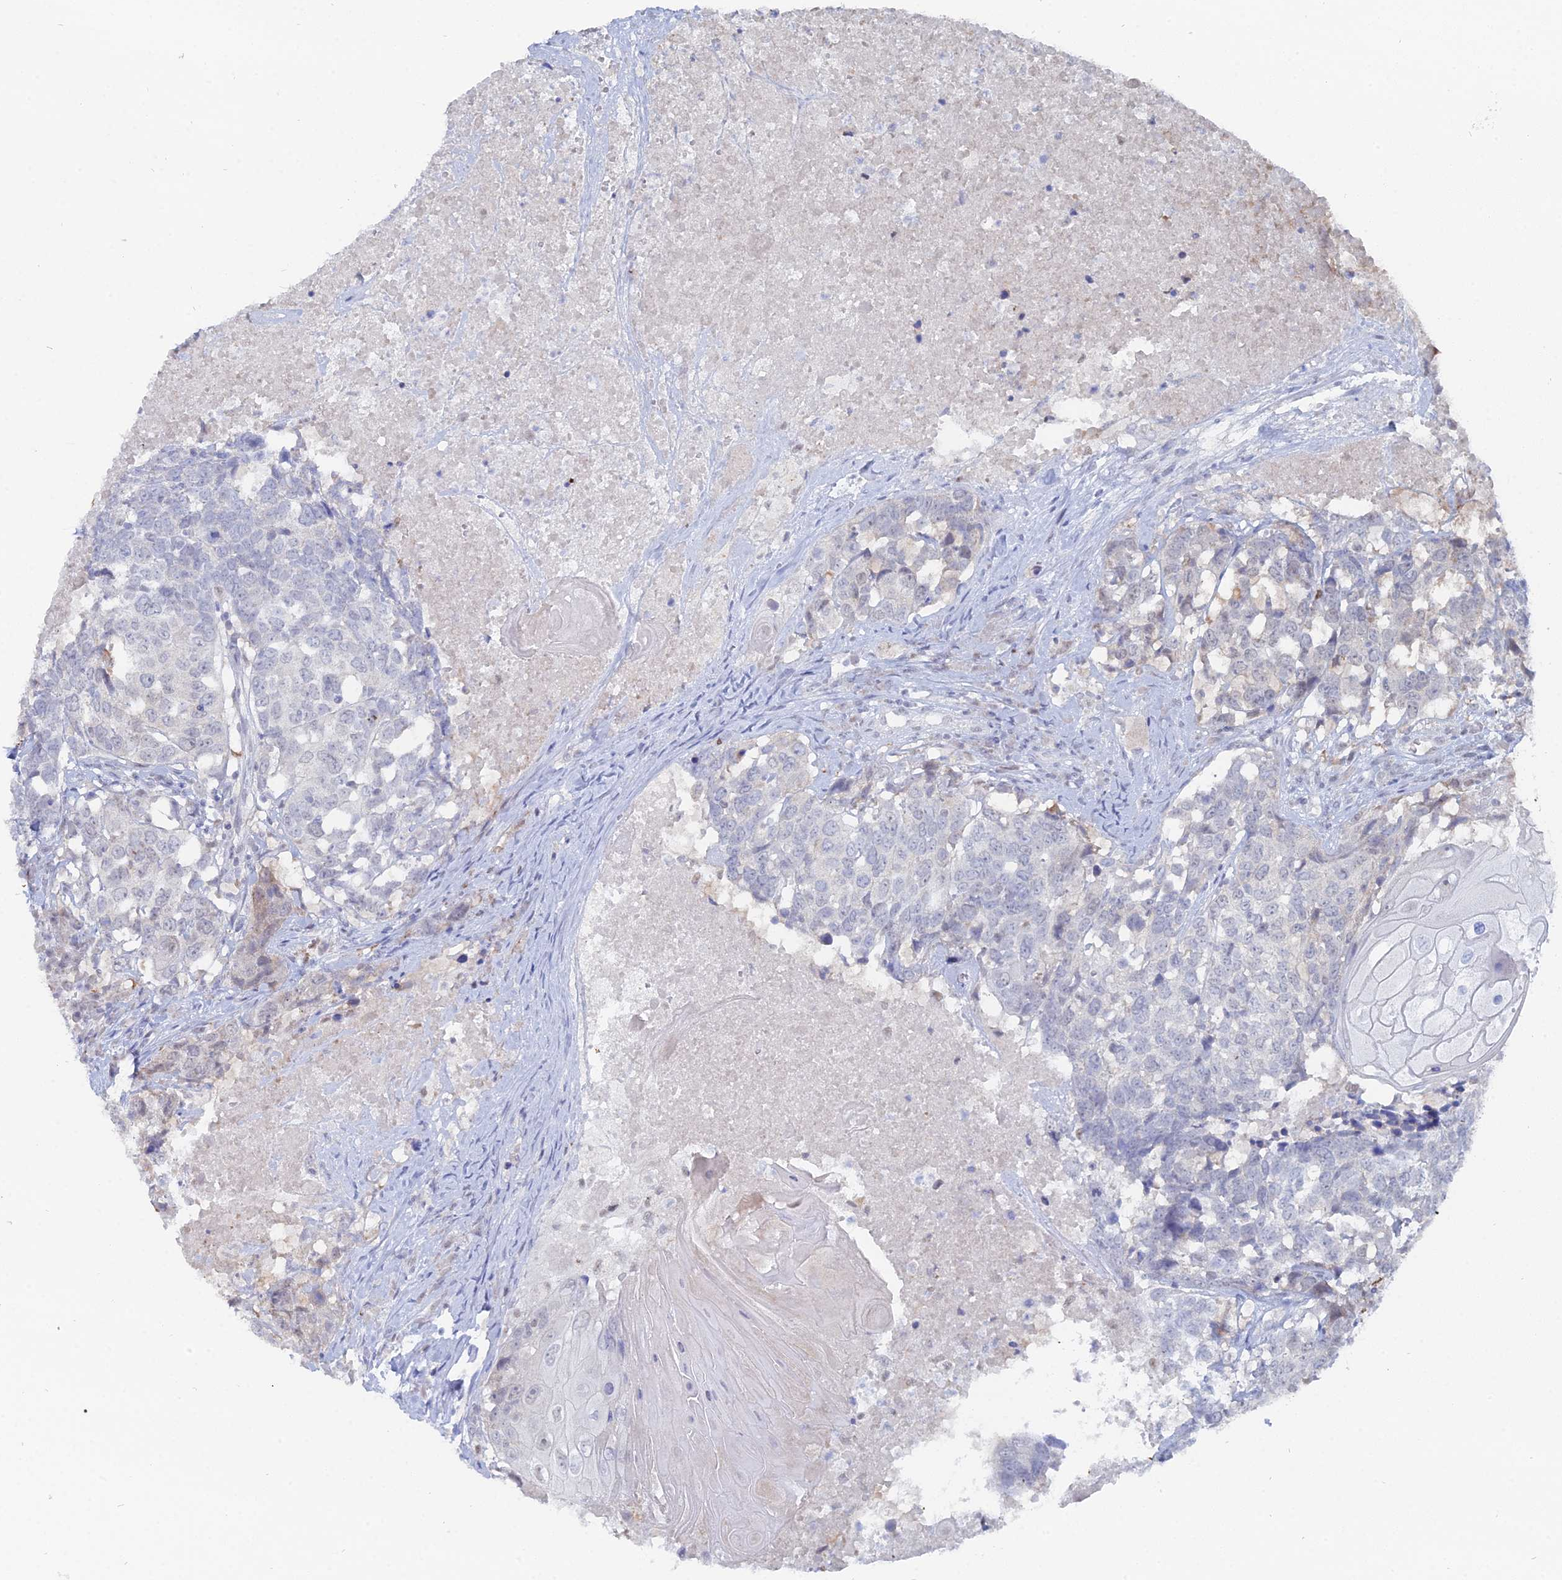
{"staining": {"intensity": "negative", "quantity": "none", "location": "none"}, "tissue": "head and neck cancer", "cell_type": "Tumor cells", "image_type": "cancer", "snomed": [{"axis": "morphology", "description": "Squamous cell carcinoma, NOS"}, {"axis": "topography", "description": "Head-Neck"}], "caption": "Immunohistochemistry (IHC) photomicrograph of head and neck cancer stained for a protein (brown), which demonstrates no expression in tumor cells. The staining was performed using DAB to visualize the protein expression in brown, while the nuclei were stained in blue with hematoxylin (Magnification: 20x).", "gene": "THAP4", "patient": {"sex": "male", "age": 66}}